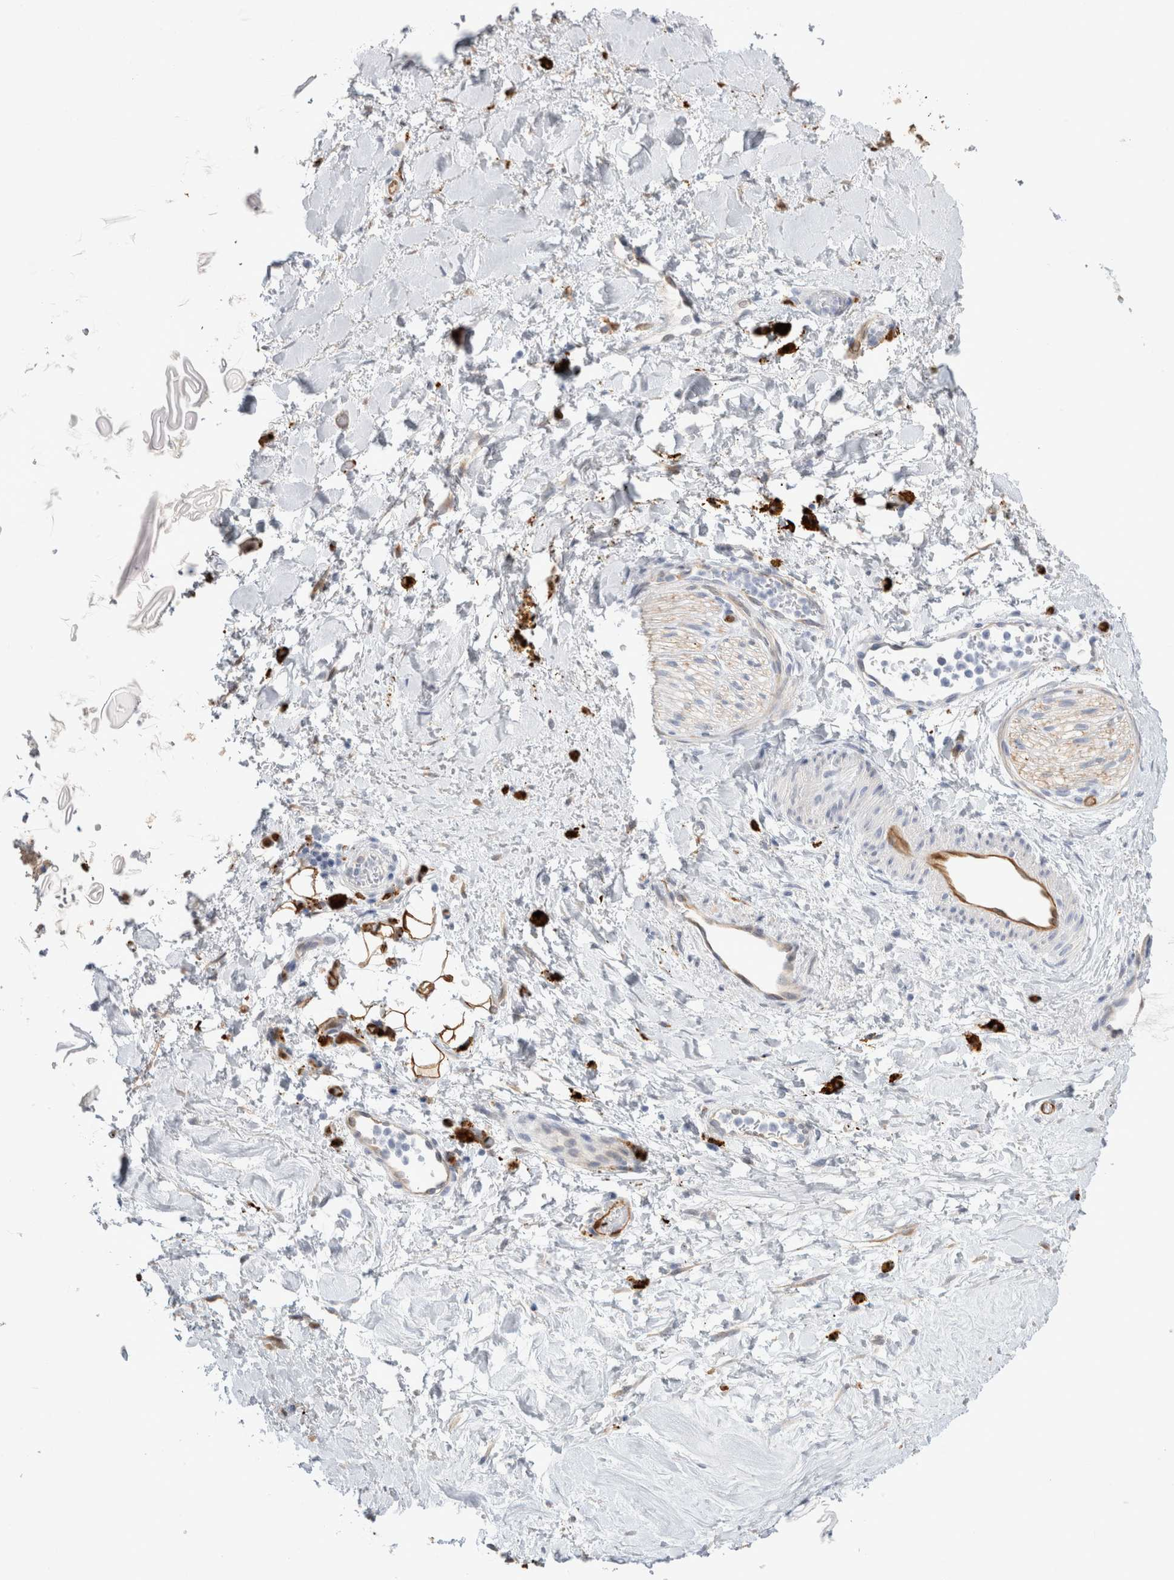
{"staining": {"intensity": "strong", "quantity": "25%-75%", "location": "cytoplasmic/membranous"}, "tissue": "adipose tissue", "cell_type": "Adipocytes", "image_type": "normal", "snomed": [{"axis": "morphology", "description": "Normal tissue, NOS"}, {"axis": "topography", "description": "Kidney"}, {"axis": "topography", "description": "Peripheral nerve tissue"}], "caption": "The image reveals a brown stain indicating the presence of a protein in the cytoplasmic/membranous of adipocytes in adipose tissue. The staining is performed using DAB brown chromogen to label protein expression. The nuclei are counter-stained blue using hematoxylin.", "gene": "NAPEPLD", "patient": {"sex": "male", "age": 7}}